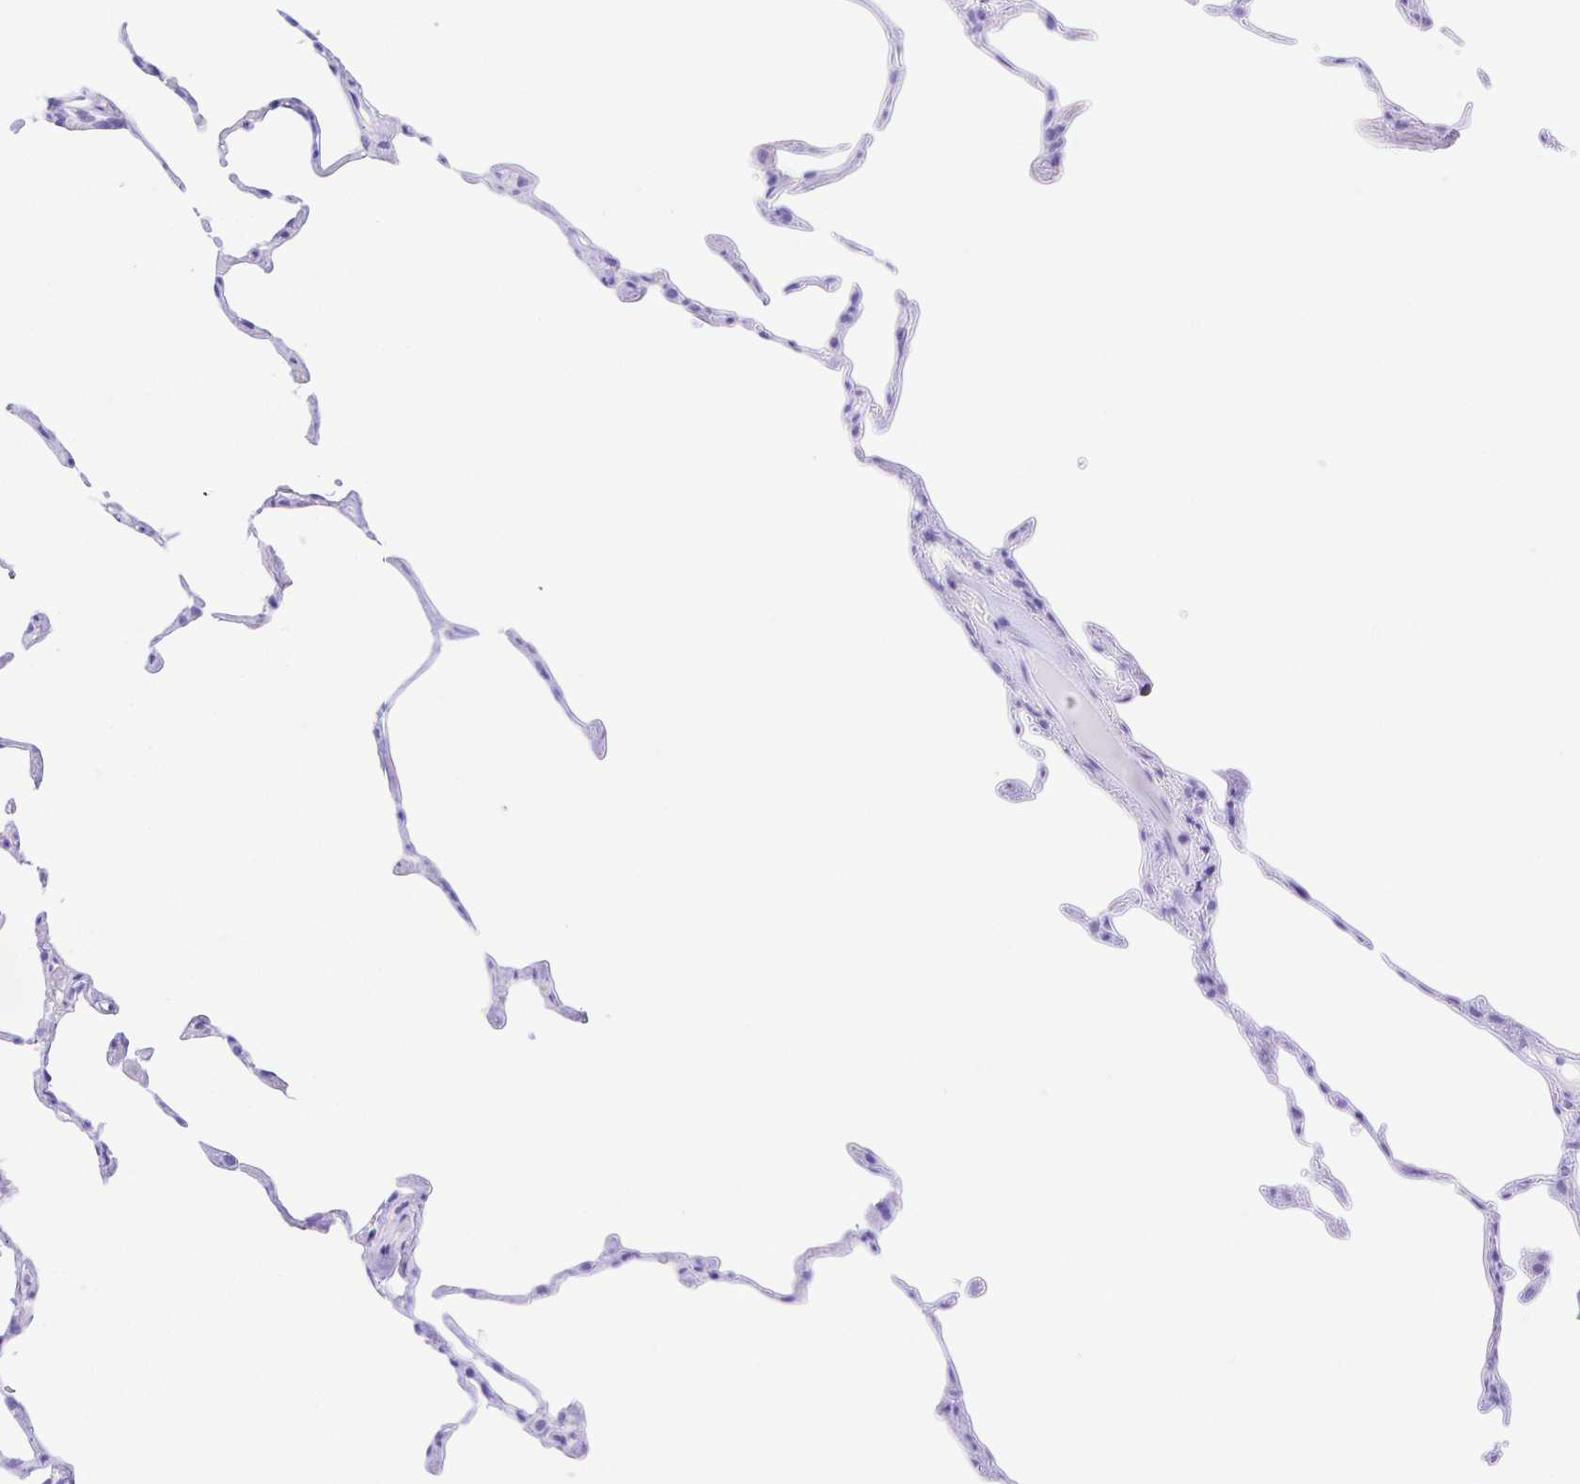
{"staining": {"intensity": "negative", "quantity": "none", "location": "none"}, "tissue": "lung", "cell_type": "Alveolar cells", "image_type": "normal", "snomed": [{"axis": "morphology", "description": "Normal tissue, NOS"}, {"axis": "topography", "description": "Lung"}], "caption": "This is a histopathology image of immunohistochemistry (IHC) staining of benign lung, which shows no staining in alveolar cells.", "gene": "SMR3A", "patient": {"sex": "female", "age": 57}}